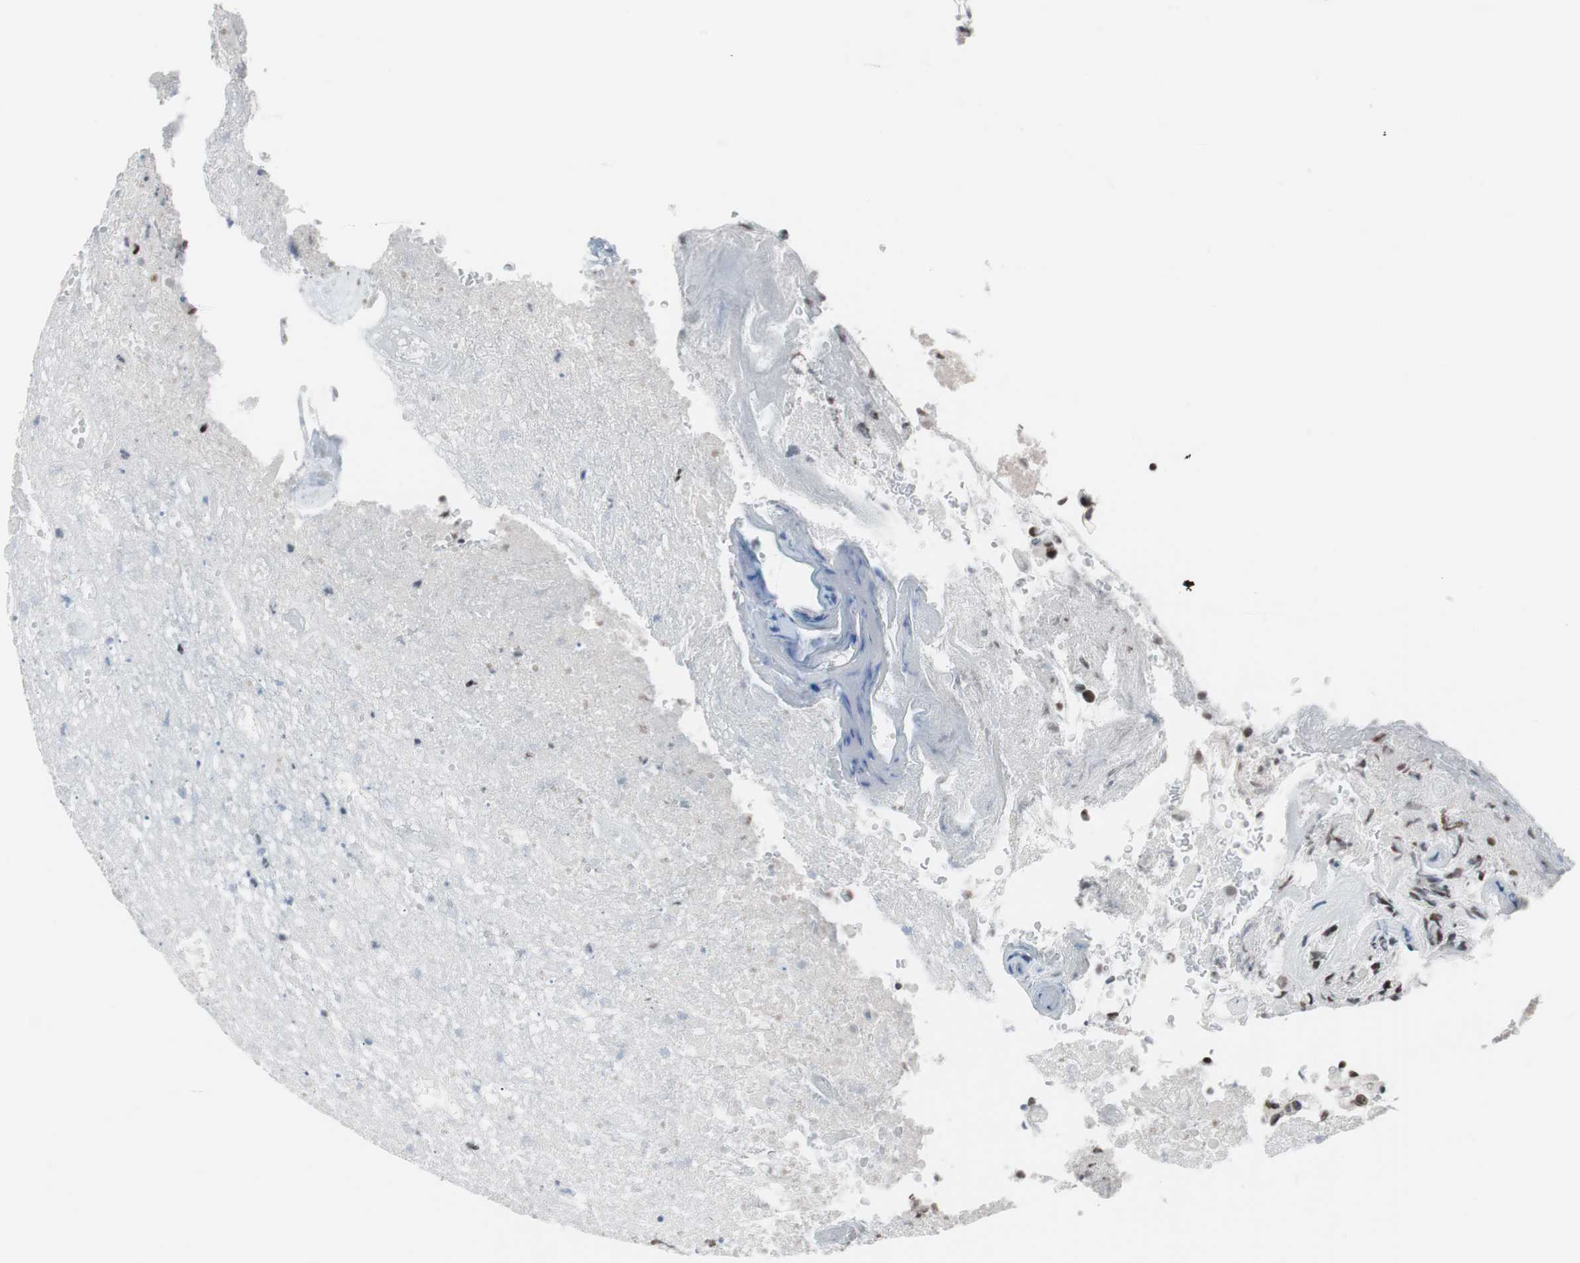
{"staining": {"intensity": "moderate", "quantity": "25%-75%", "location": "nuclear"}, "tissue": "glioma", "cell_type": "Tumor cells", "image_type": "cancer", "snomed": [{"axis": "morphology", "description": "Glioma, malignant, High grade"}, {"axis": "topography", "description": "Brain"}], "caption": "High-grade glioma (malignant) was stained to show a protein in brown. There is medium levels of moderate nuclear positivity in about 25%-75% of tumor cells.", "gene": "ARID1A", "patient": {"sex": "male", "age": 71}}